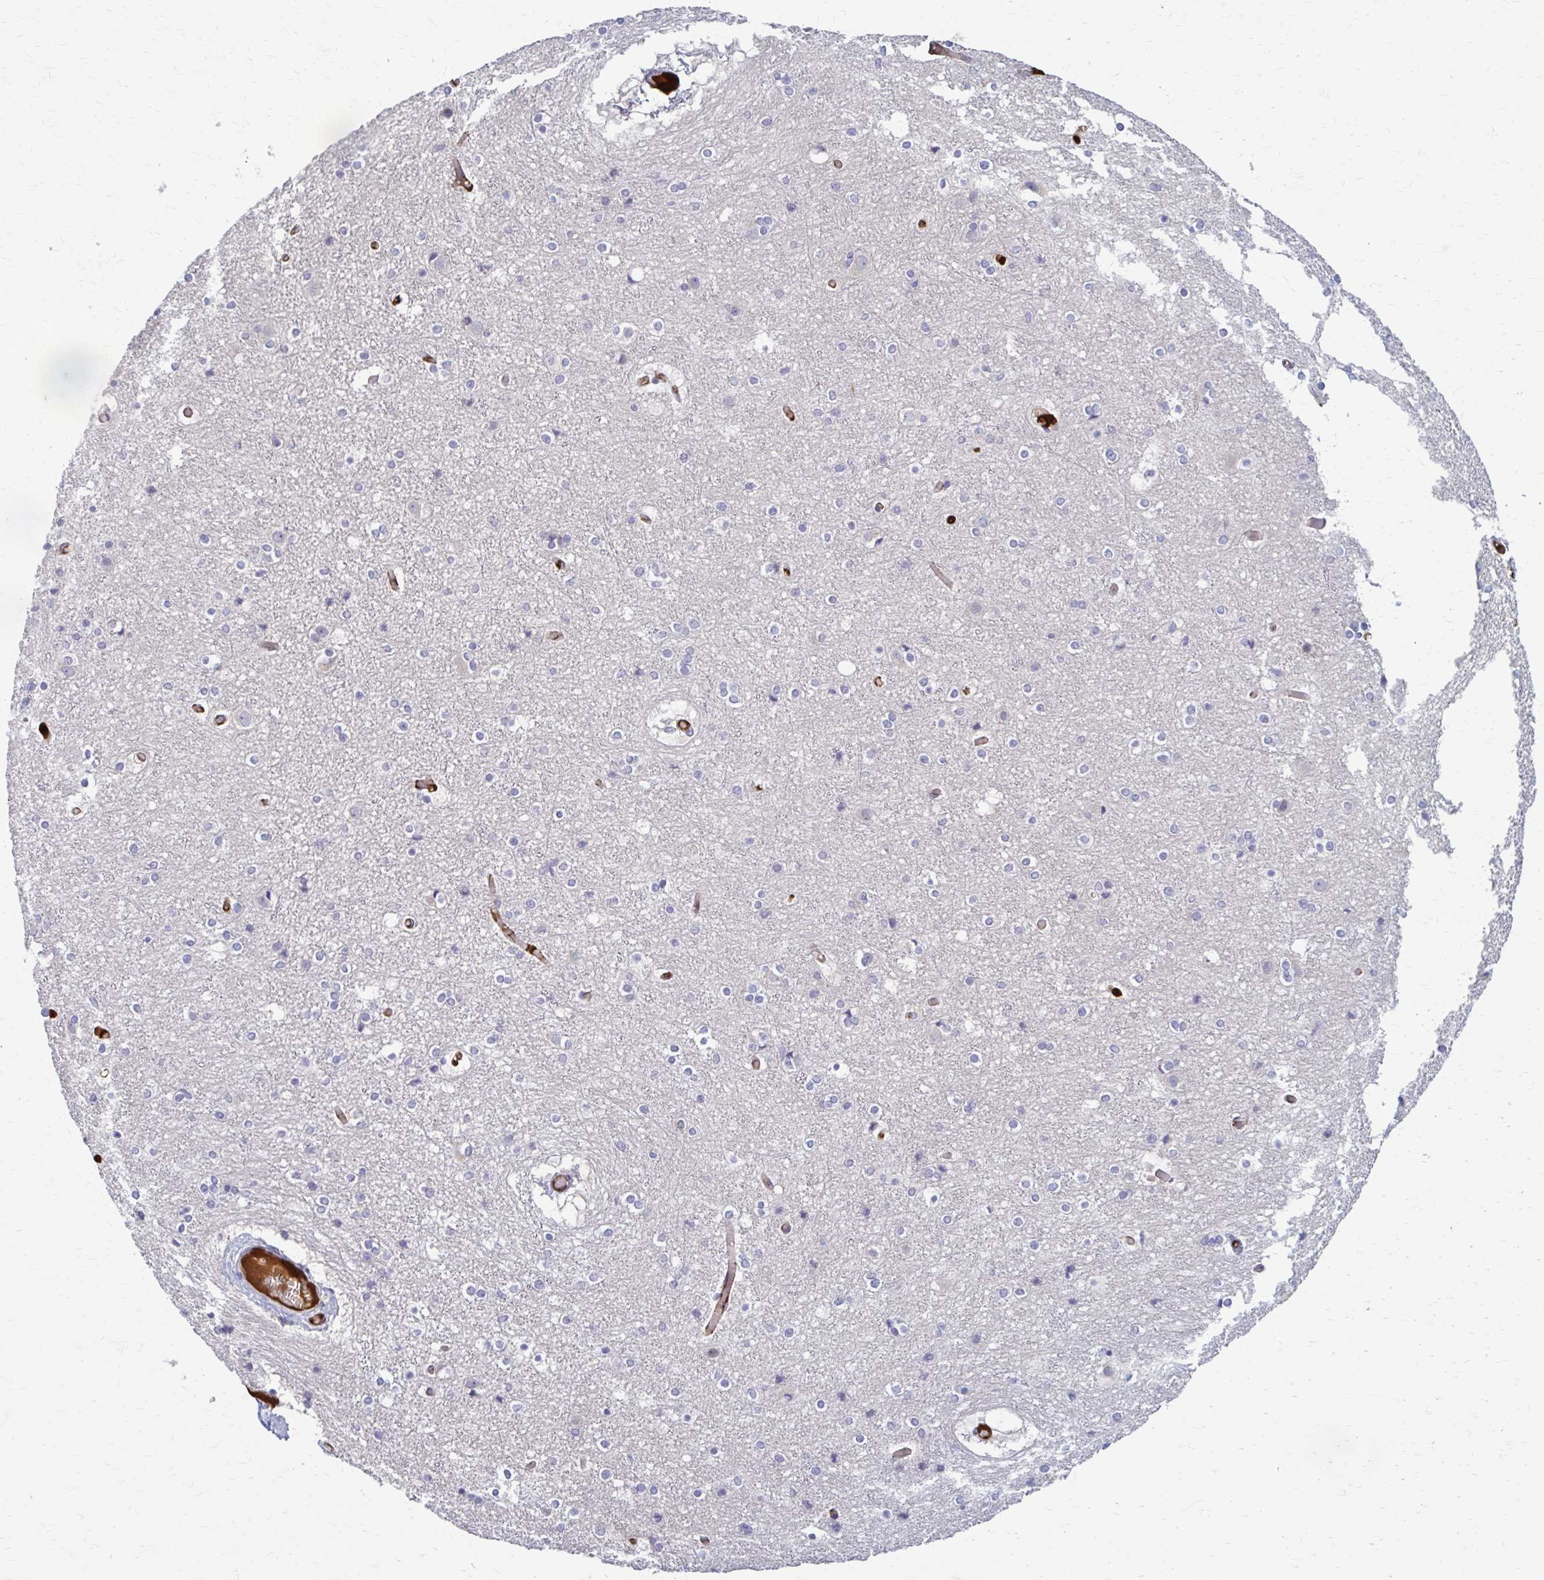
{"staining": {"intensity": "negative", "quantity": "none", "location": "none"}, "tissue": "cerebral cortex", "cell_type": "Endothelial cells", "image_type": "normal", "snomed": [{"axis": "morphology", "description": "Normal tissue, NOS"}, {"axis": "topography", "description": "Cerebral cortex"}], "caption": "This is a photomicrograph of IHC staining of normal cerebral cortex, which shows no expression in endothelial cells.", "gene": "MCRIP2", "patient": {"sex": "female", "age": 52}}